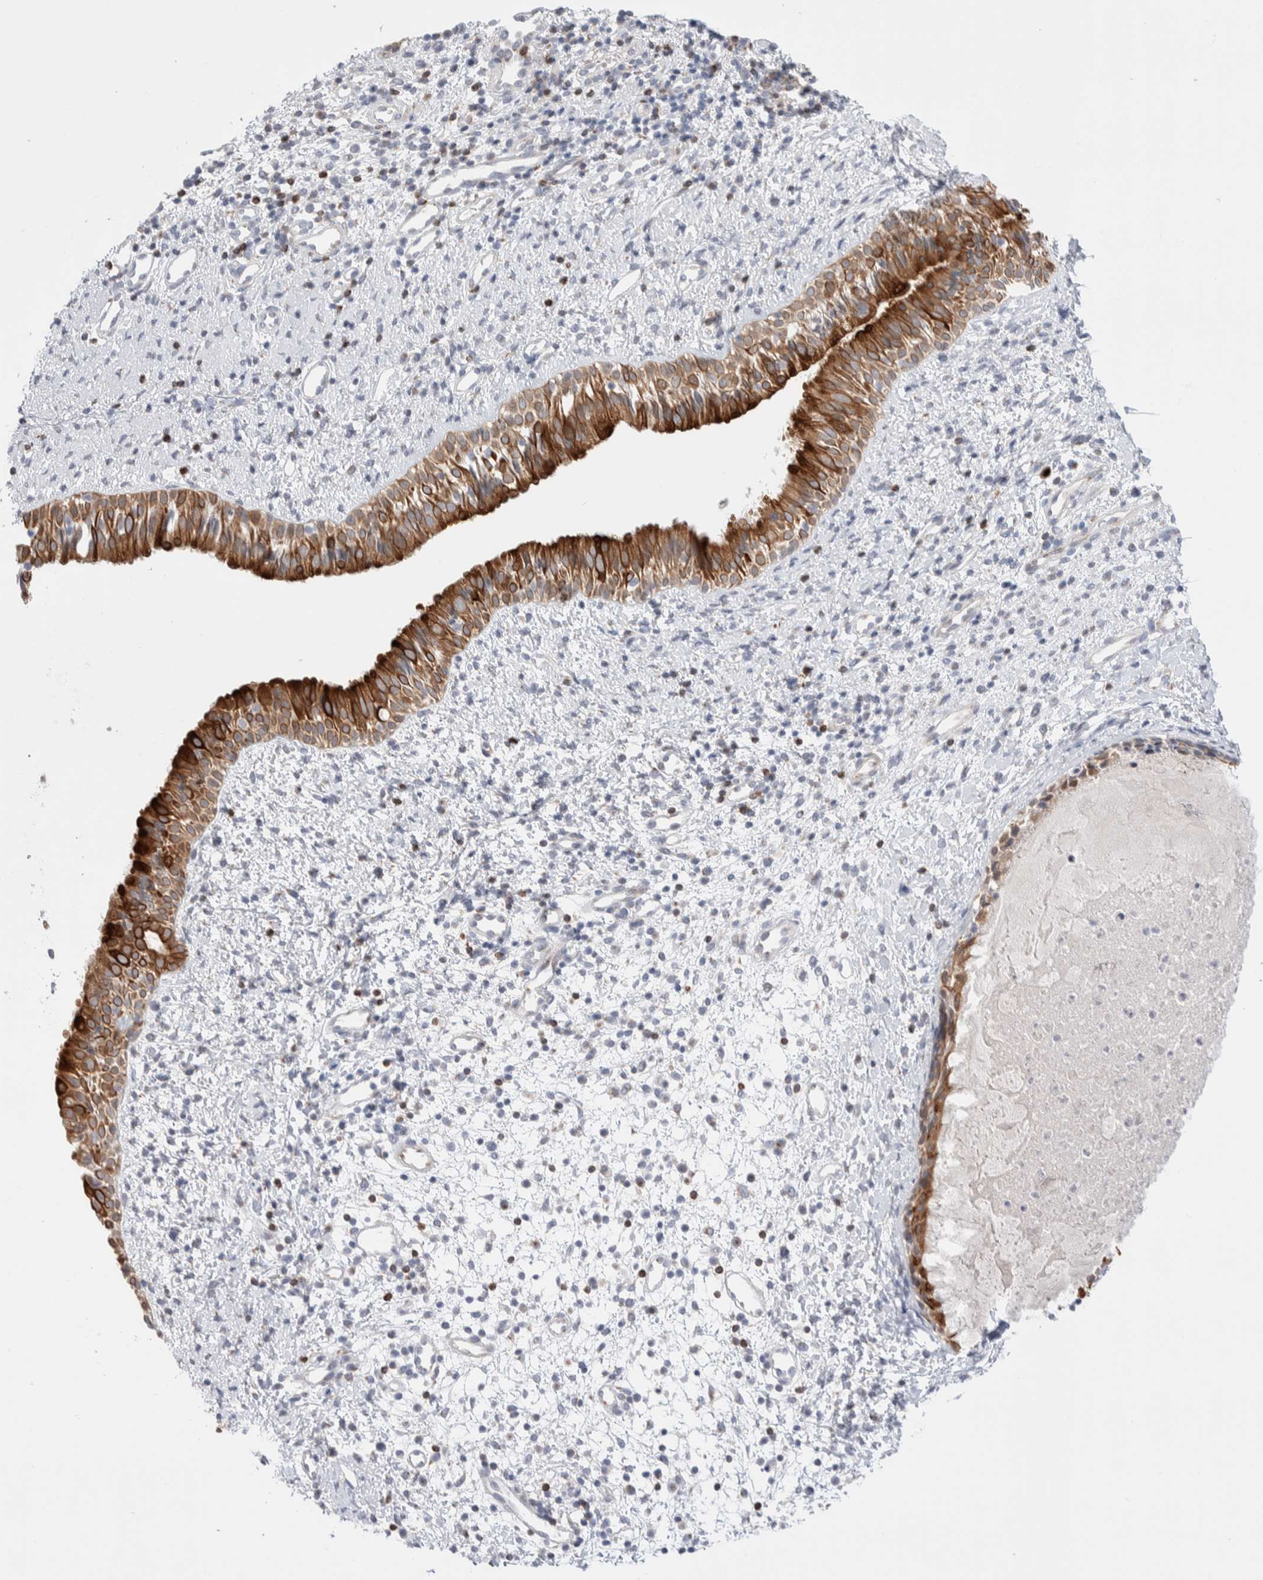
{"staining": {"intensity": "moderate", "quantity": ">75%", "location": "cytoplasmic/membranous"}, "tissue": "nasopharynx", "cell_type": "Respiratory epithelial cells", "image_type": "normal", "snomed": [{"axis": "morphology", "description": "Normal tissue, NOS"}, {"axis": "topography", "description": "Nasopharynx"}], "caption": "About >75% of respiratory epithelial cells in benign nasopharynx display moderate cytoplasmic/membranous protein positivity as visualized by brown immunohistochemical staining.", "gene": "C1orf112", "patient": {"sex": "male", "age": 22}}